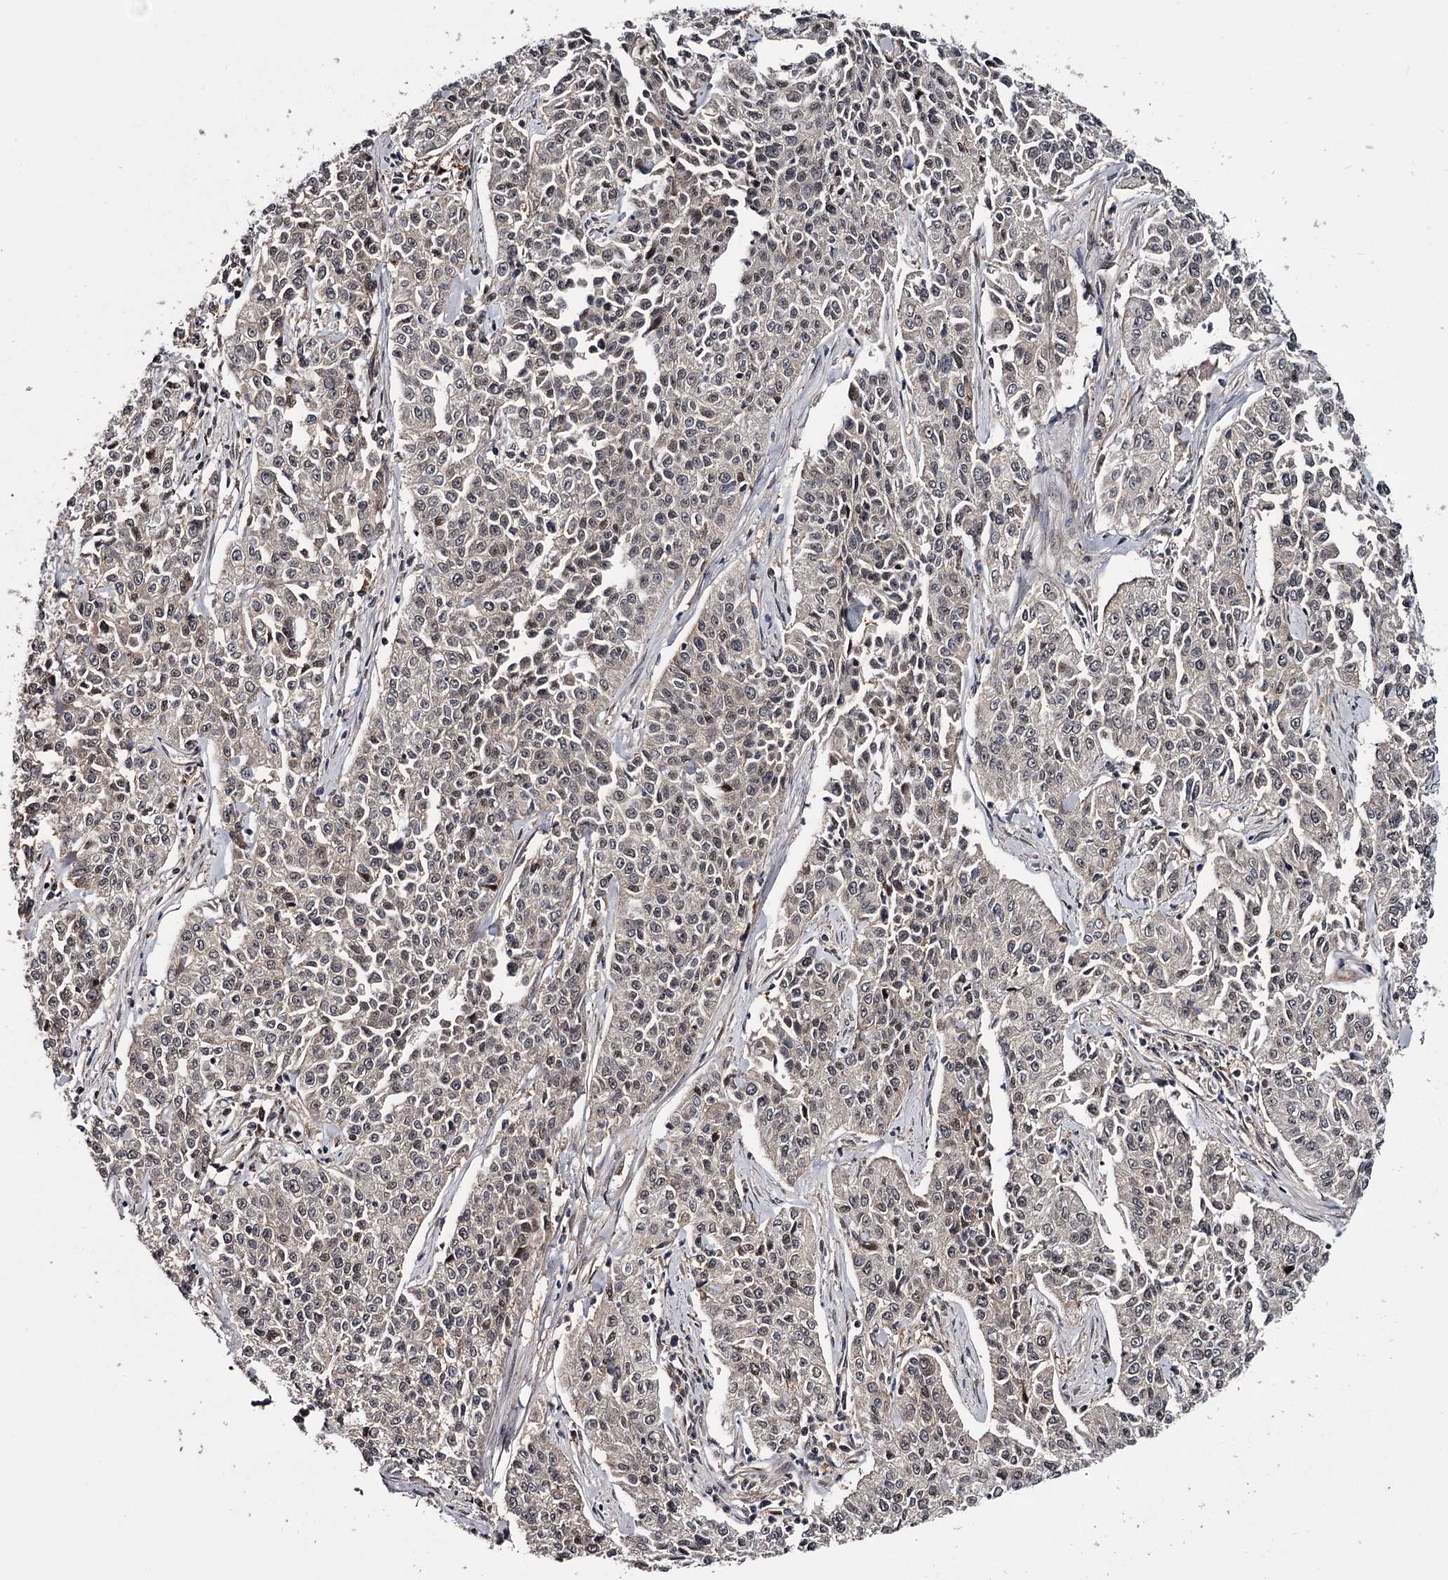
{"staining": {"intensity": "negative", "quantity": "none", "location": "none"}, "tissue": "cervical cancer", "cell_type": "Tumor cells", "image_type": "cancer", "snomed": [{"axis": "morphology", "description": "Squamous cell carcinoma, NOS"}, {"axis": "topography", "description": "Cervix"}], "caption": "High magnification brightfield microscopy of squamous cell carcinoma (cervical) stained with DAB (3,3'-diaminobenzidine) (brown) and counterstained with hematoxylin (blue): tumor cells show no significant expression. (Brightfield microscopy of DAB immunohistochemistry at high magnification).", "gene": "DAO", "patient": {"sex": "female", "age": 35}}